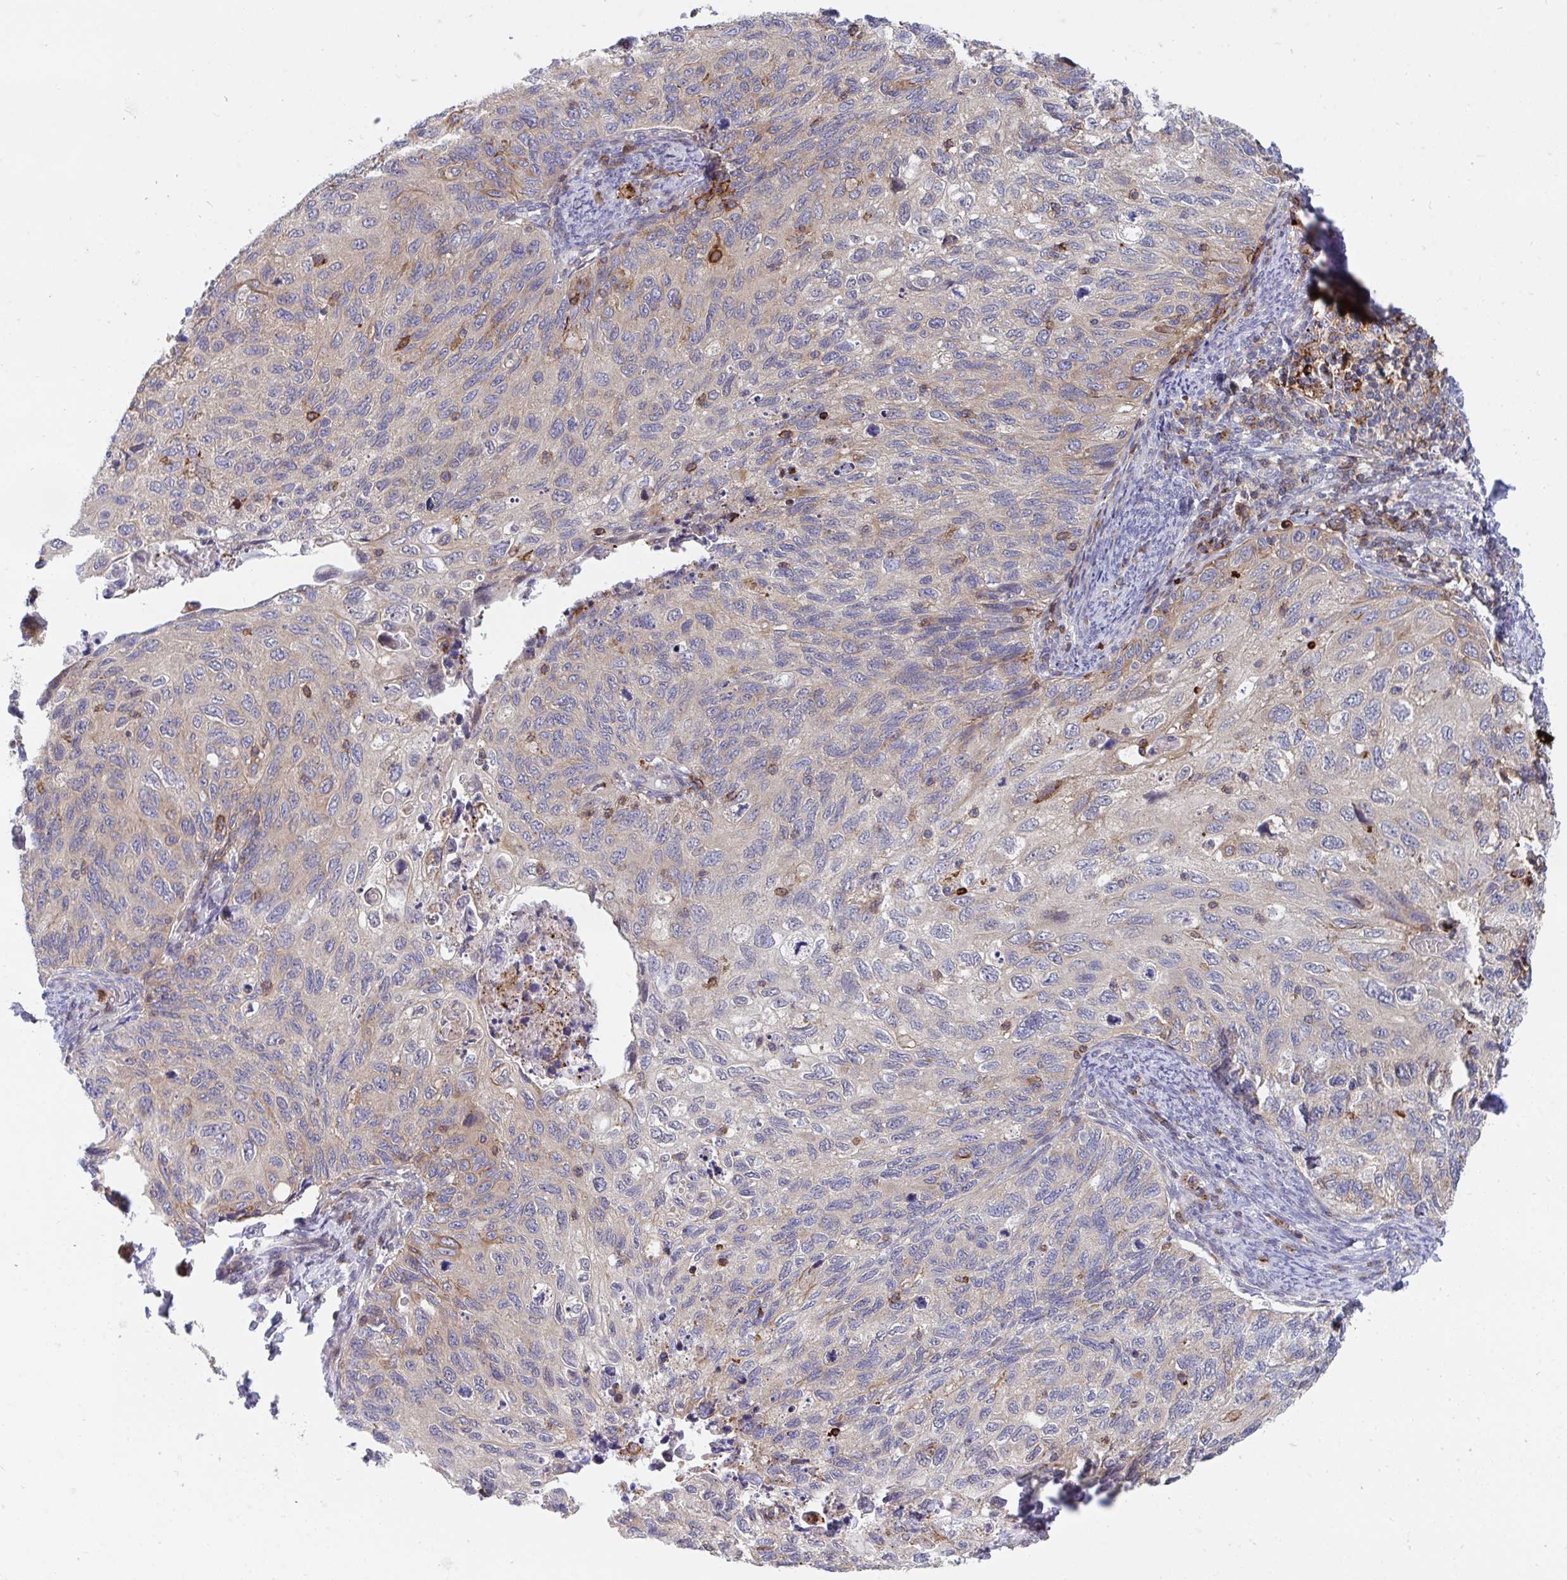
{"staining": {"intensity": "moderate", "quantity": "25%-75%", "location": "cytoplasmic/membranous"}, "tissue": "cervical cancer", "cell_type": "Tumor cells", "image_type": "cancer", "snomed": [{"axis": "morphology", "description": "Squamous cell carcinoma, NOS"}, {"axis": "topography", "description": "Cervix"}], "caption": "Immunohistochemistry micrograph of human cervical cancer stained for a protein (brown), which reveals medium levels of moderate cytoplasmic/membranous expression in approximately 25%-75% of tumor cells.", "gene": "FRMD3", "patient": {"sex": "female", "age": 70}}